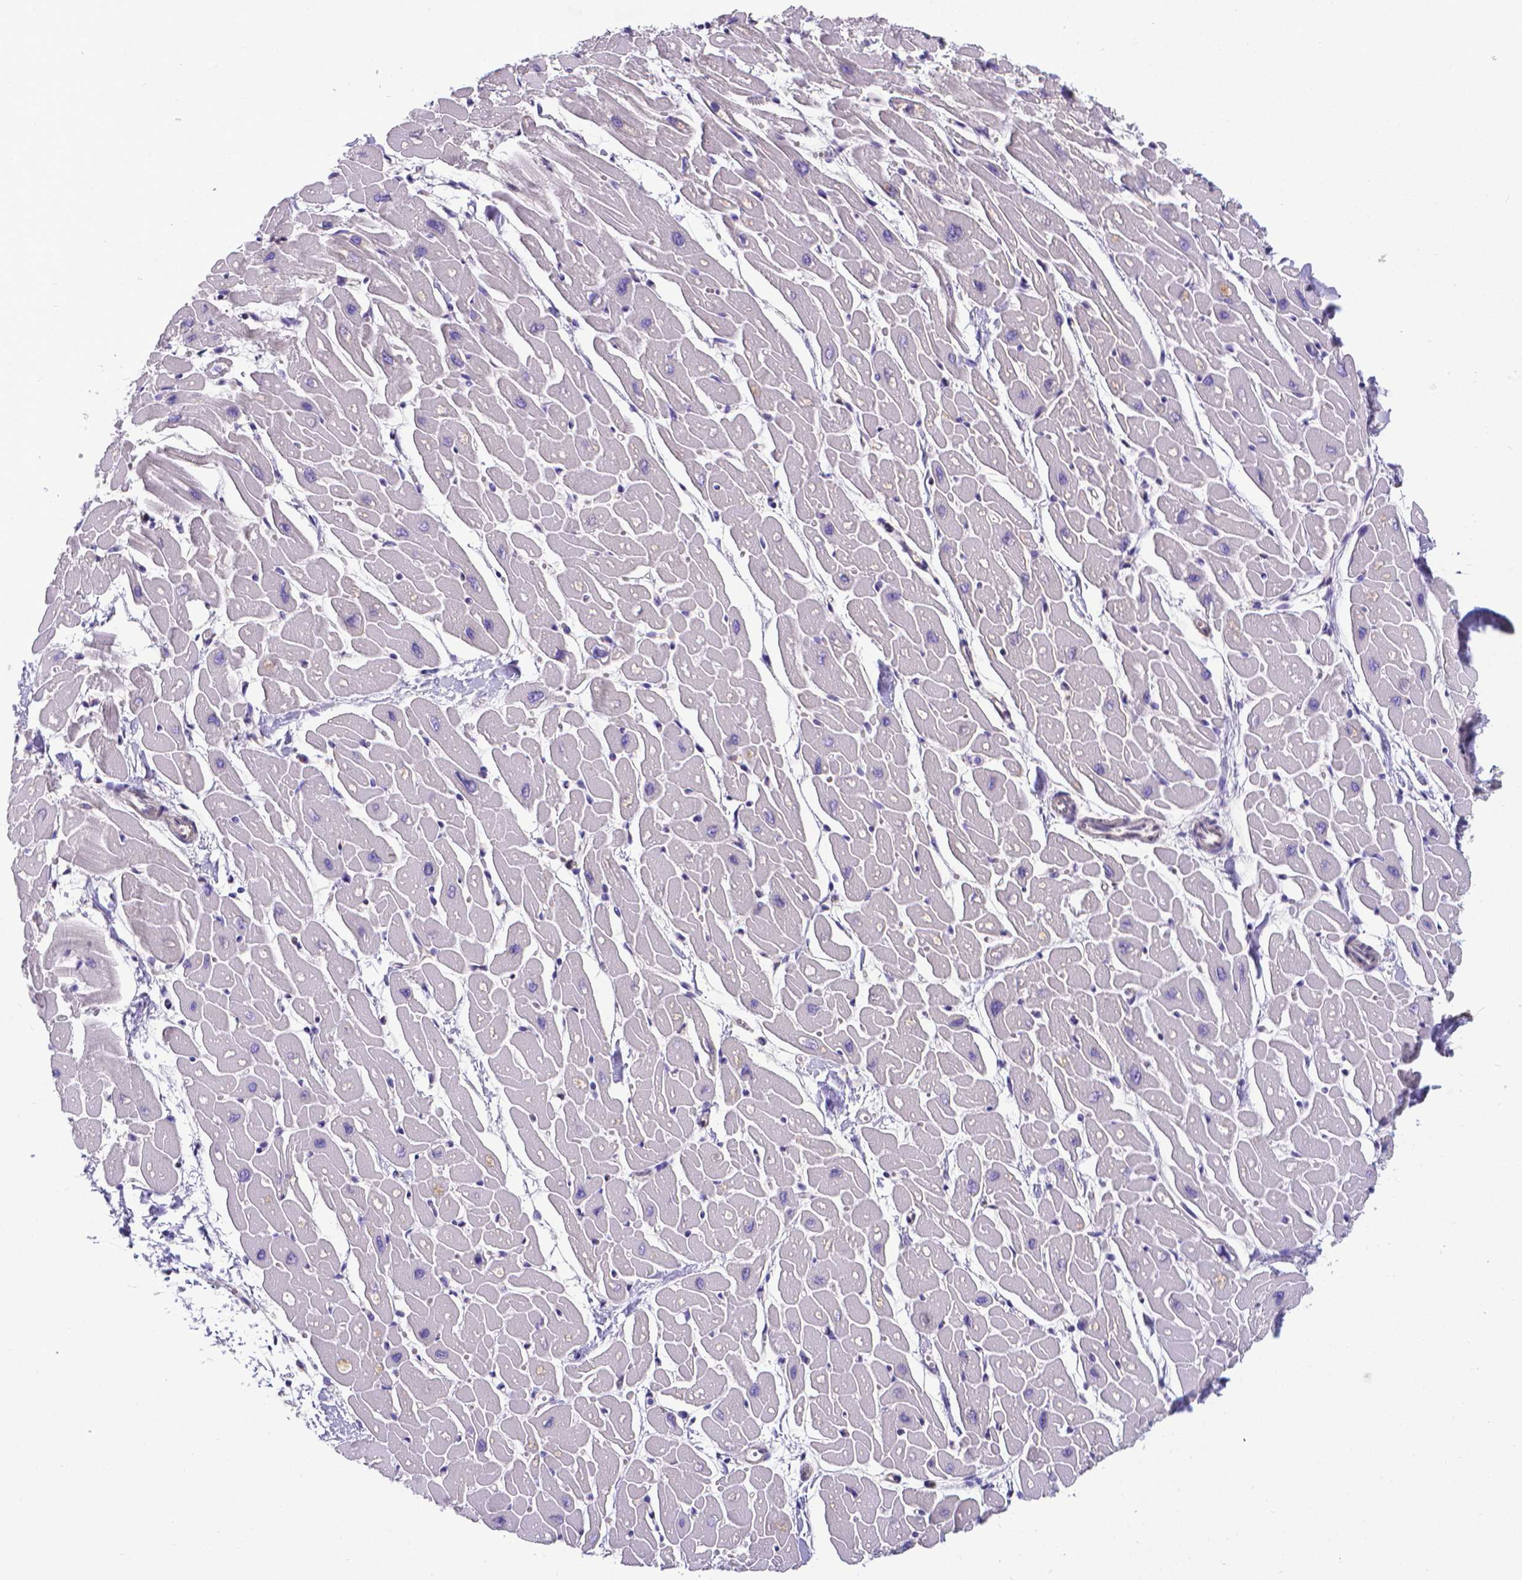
{"staining": {"intensity": "negative", "quantity": "none", "location": "none"}, "tissue": "heart muscle", "cell_type": "Cardiomyocytes", "image_type": "normal", "snomed": [{"axis": "morphology", "description": "Normal tissue, NOS"}, {"axis": "topography", "description": "Heart"}], "caption": "Immunohistochemical staining of unremarkable heart muscle reveals no significant expression in cardiomyocytes.", "gene": "CLIC4", "patient": {"sex": "male", "age": 57}}